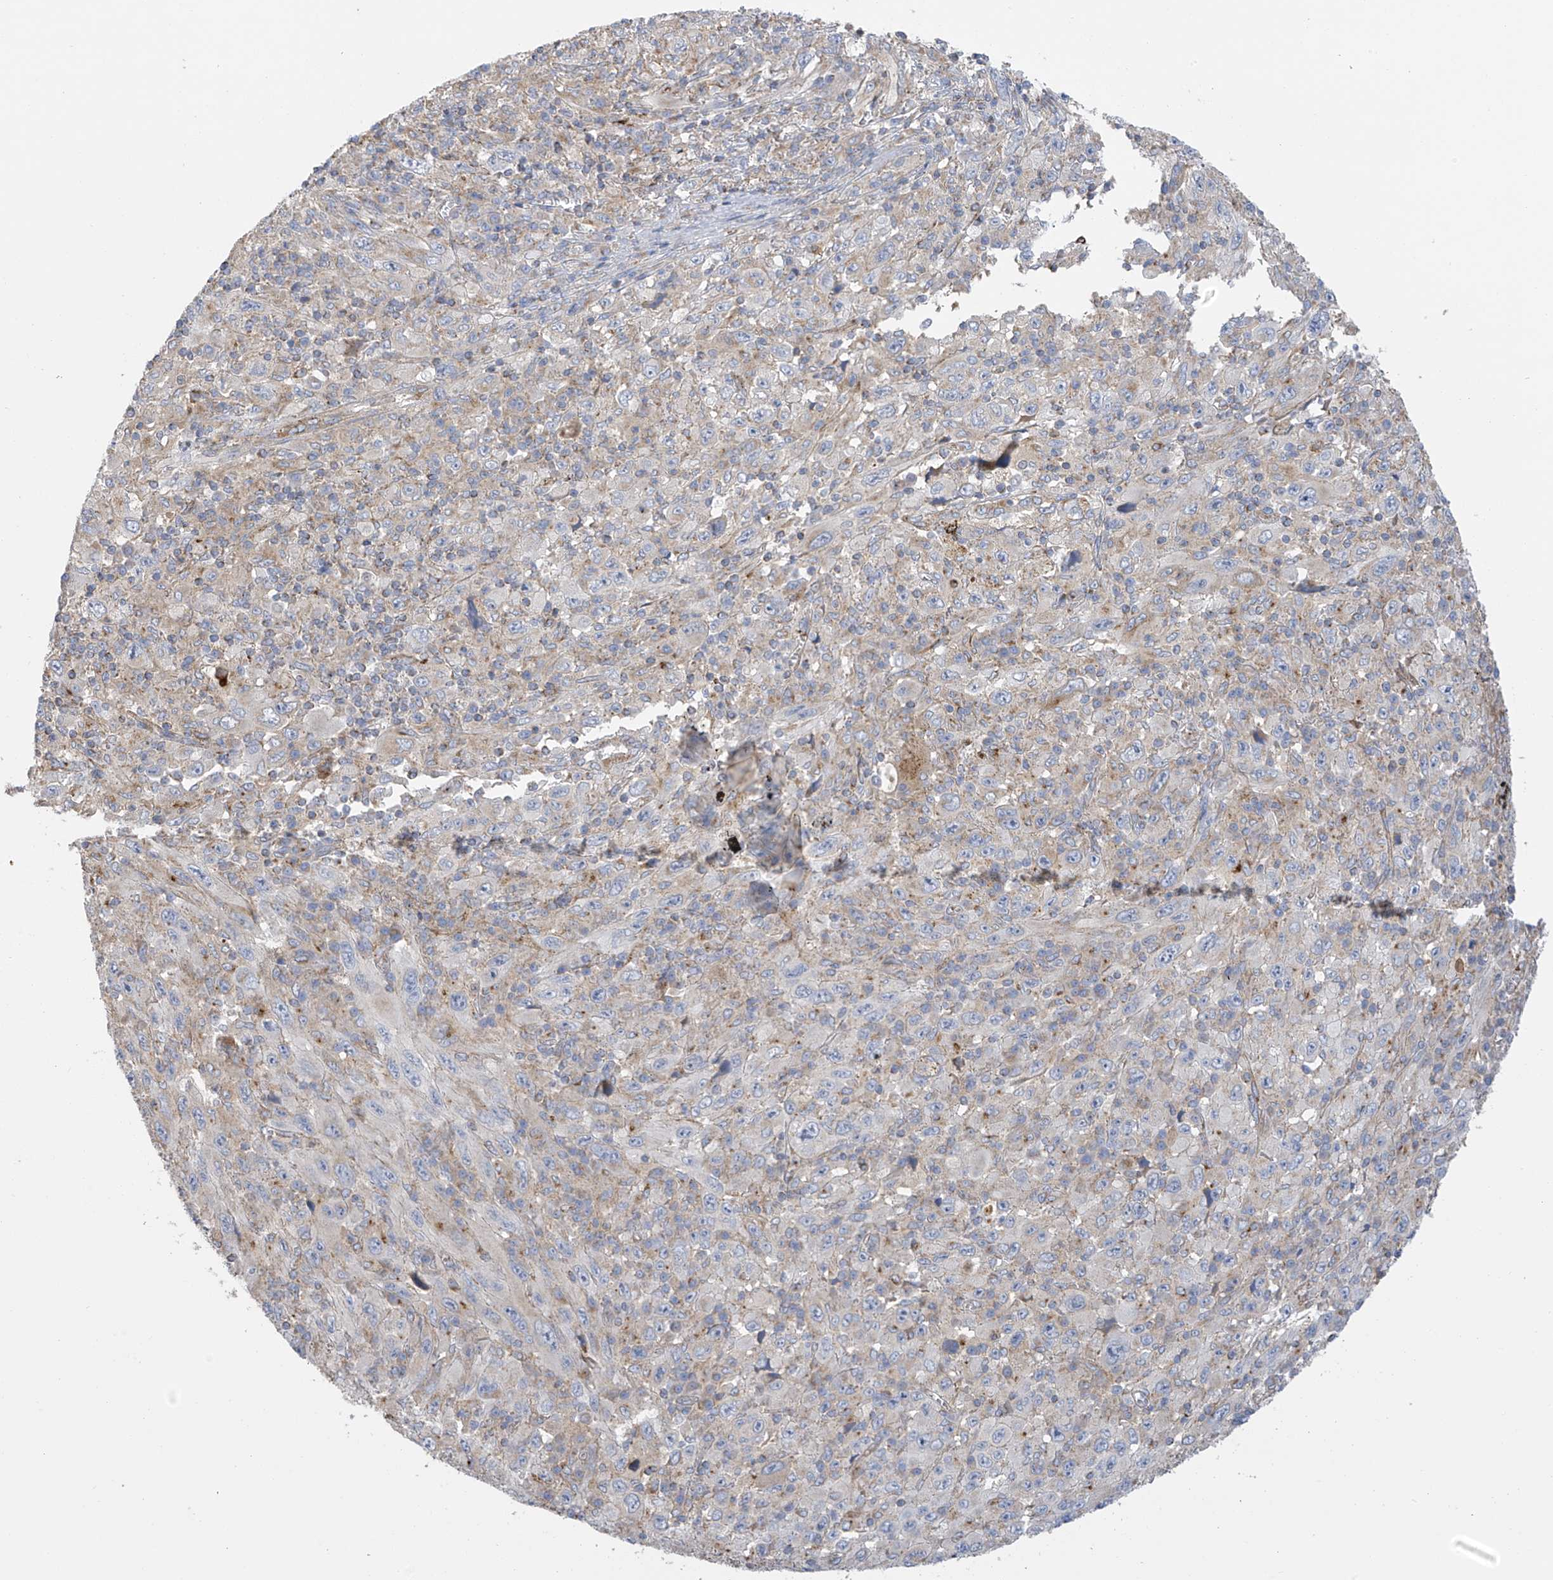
{"staining": {"intensity": "weak", "quantity": "25%-75%", "location": "cytoplasmic/membranous"}, "tissue": "melanoma", "cell_type": "Tumor cells", "image_type": "cancer", "snomed": [{"axis": "morphology", "description": "Malignant melanoma, Metastatic site"}, {"axis": "topography", "description": "Skin"}], "caption": "Protein expression analysis of malignant melanoma (metastatic site) displays weak cytoplasmic/membranous expression in approximately 25%-75% of tumor cells.", "gene": "ITM2B", "patient": {"sex": "female", "age": 56}}